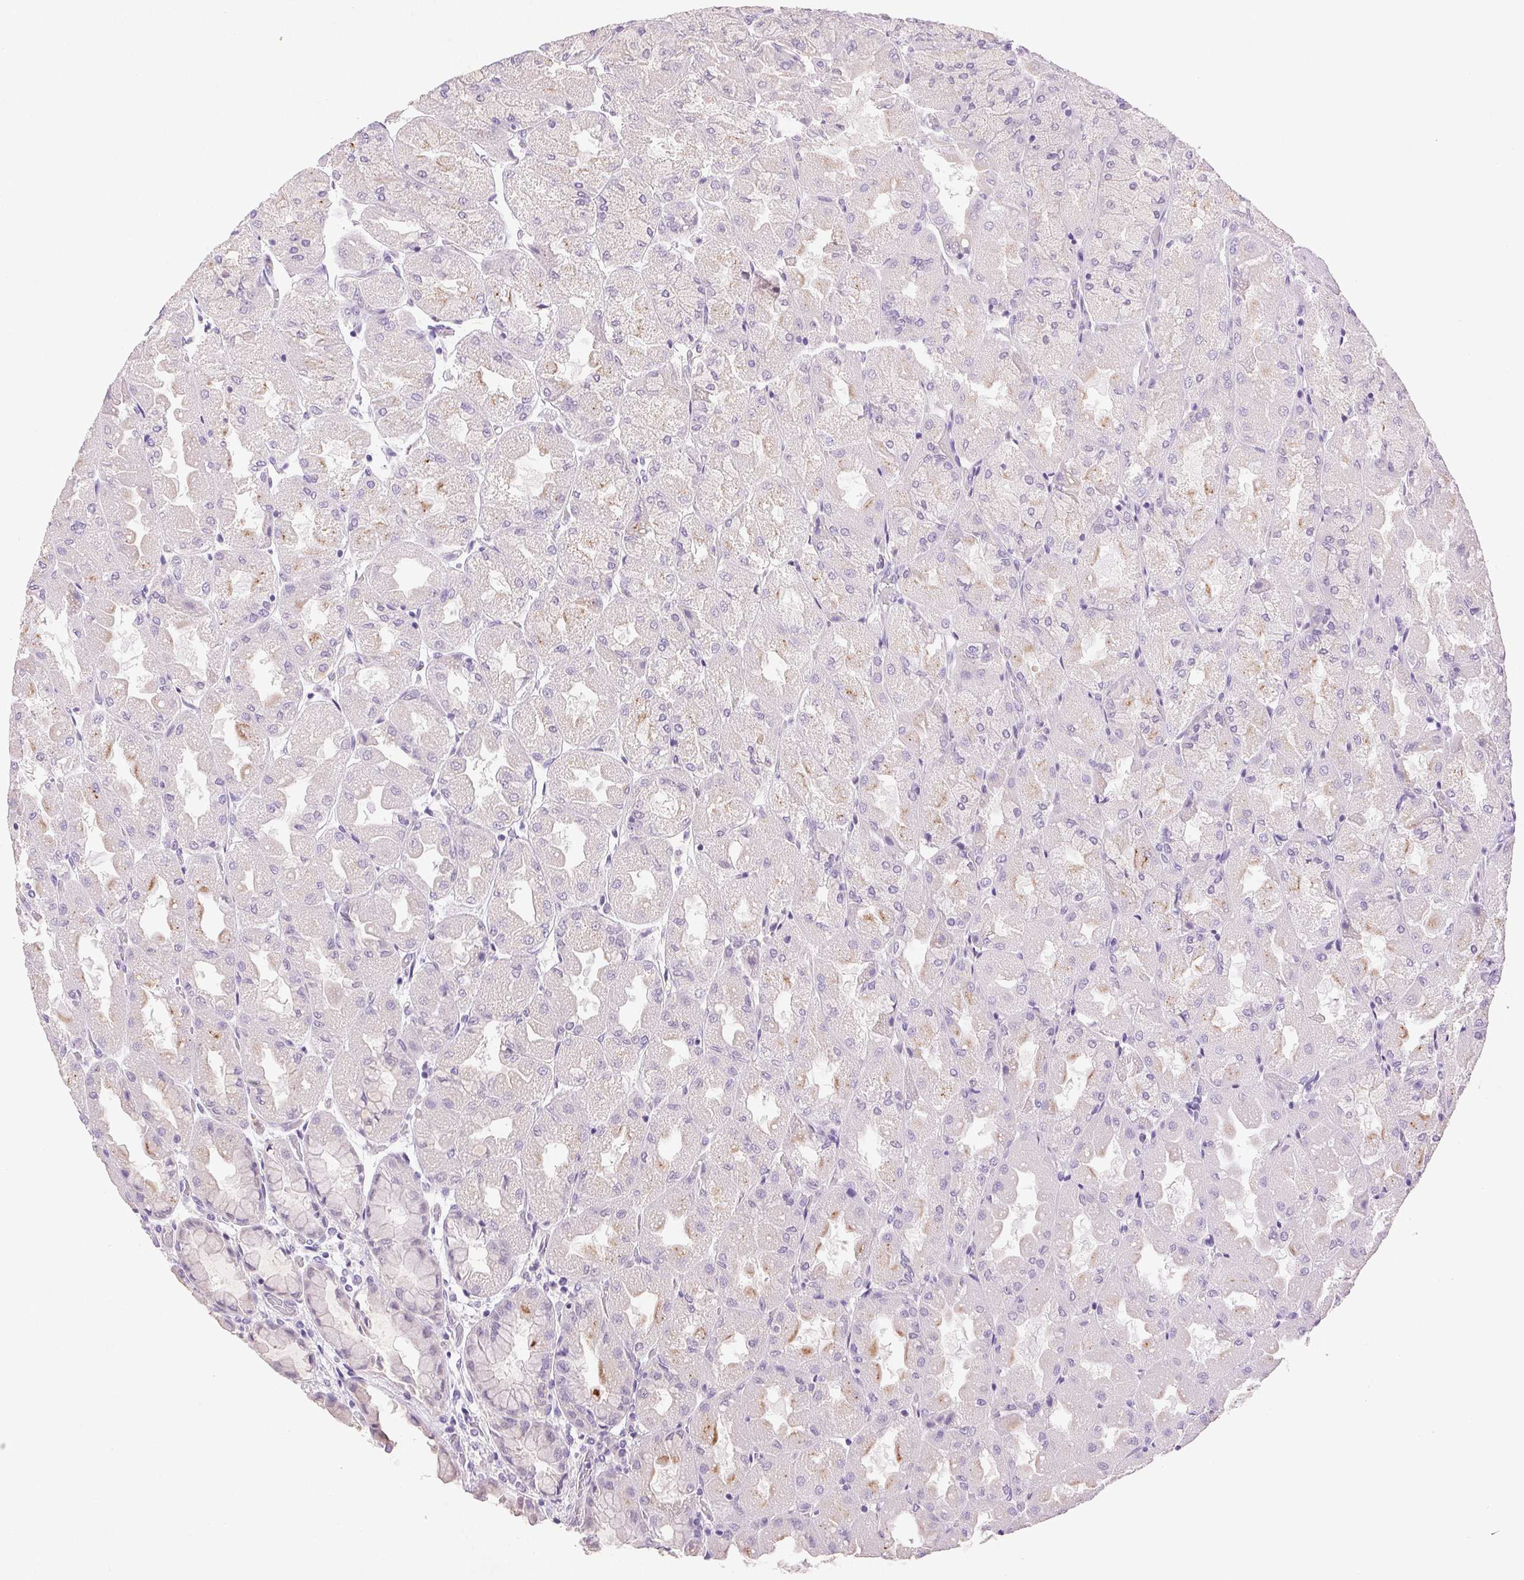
{"staining": {"intensity": "moderate", "quantity": "<25%", "location": "cytoplasmic/membranous"}, "tissue": "stomach", "cell_type": "Glandular cells", "image_type": "normal", "snomed": [{"axis": "morphology", "description": "Normal tissue, NOS"}, {"axis": "topography", "description": "Stomach"}], "caption": "An IHC photomicrograph of normal tissue is shown. Protein staining in brown labels moderate cytoplasmic/membranous positivity in stomach within glandular cells. (DAB IHC with brightfield microscopy, high magnification).", "gene": "EMX2", "patient": {"sex": "female", "age": 61}}